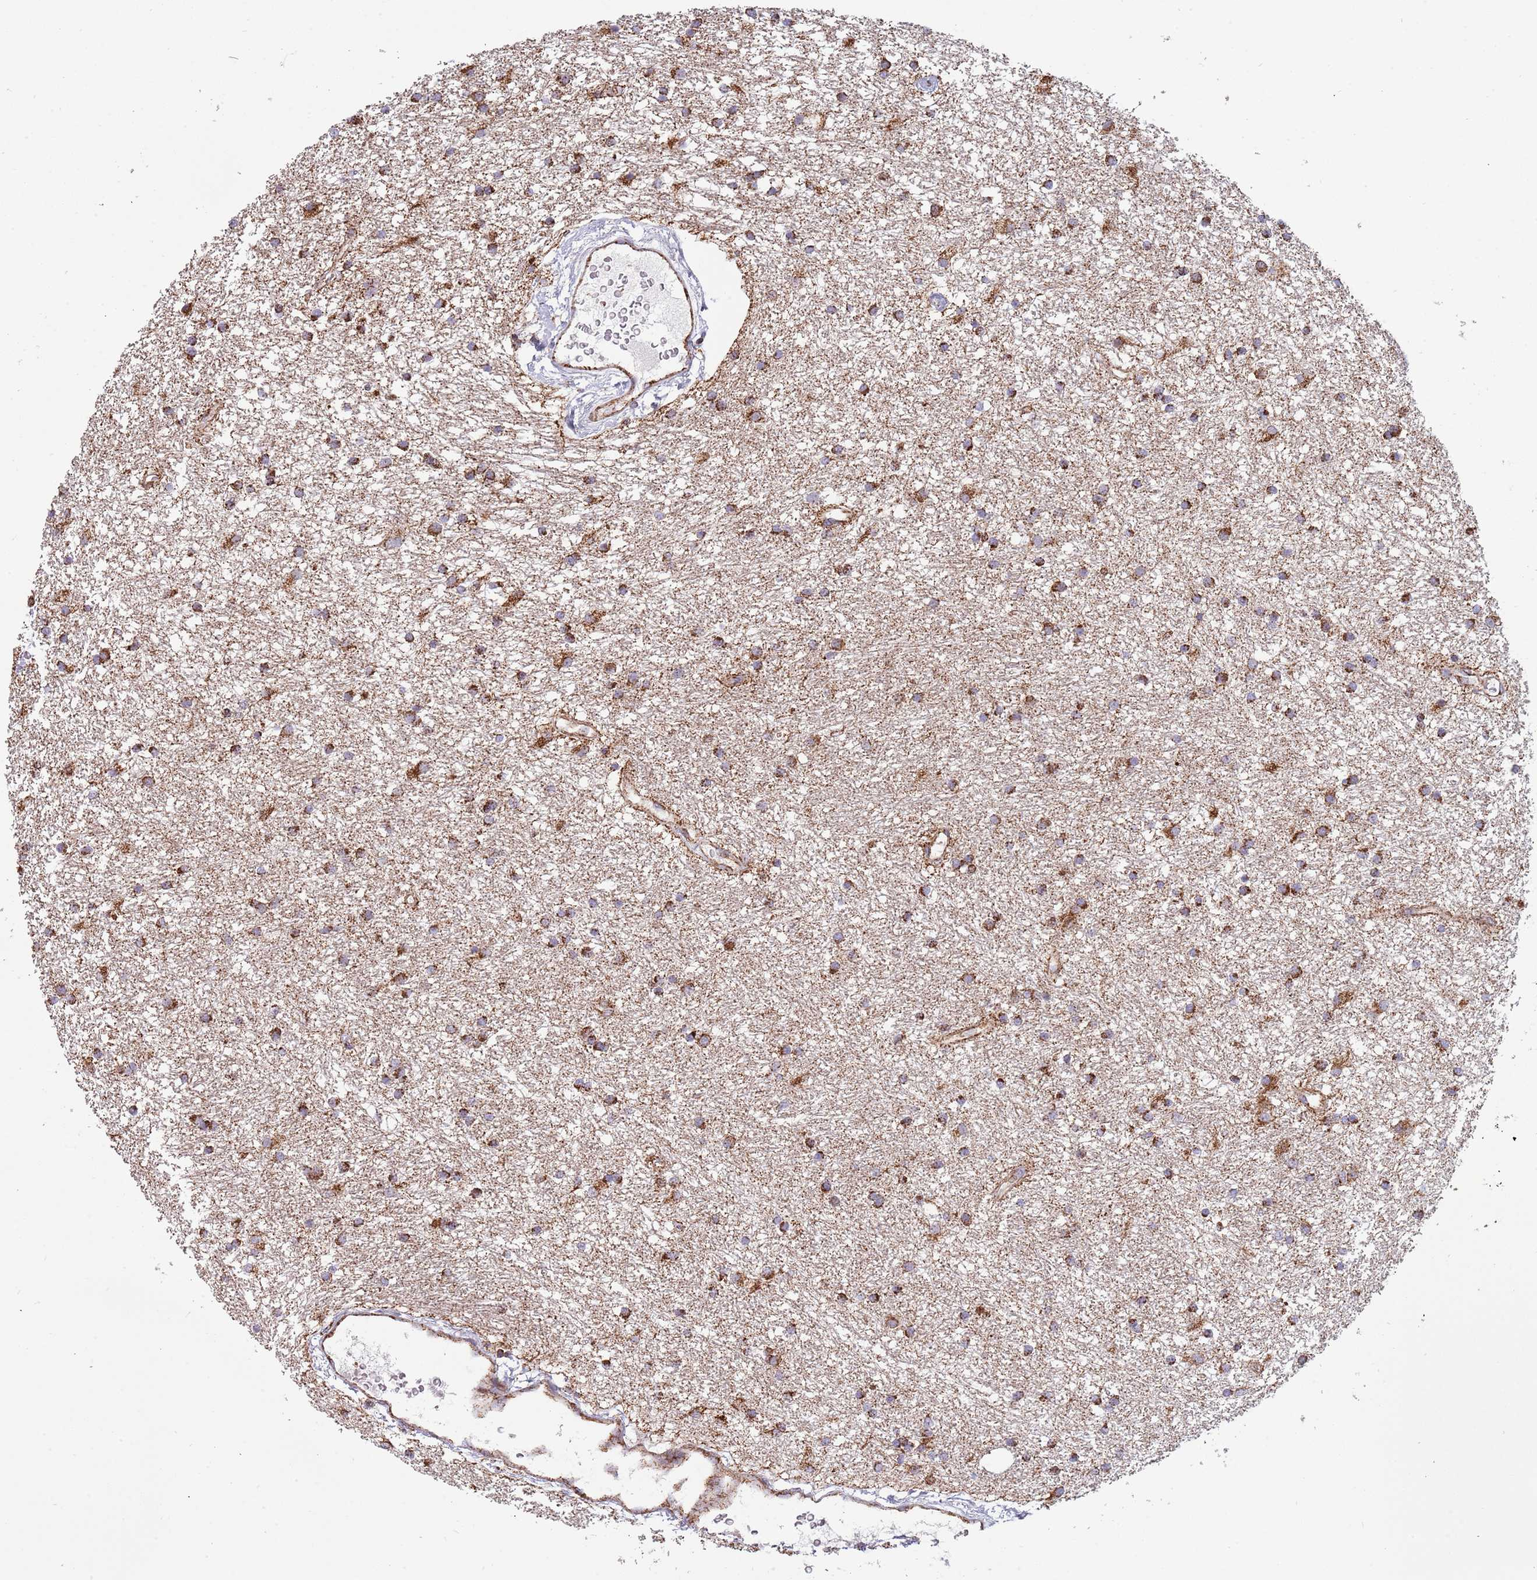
{"staining": {"intensity": "strong", "quantity": ">75%", "location": "cytoplasmic/membranous"}, "tissue": "glioma", "cell_type": "Tumor cells", "image_type": "cancer", "snomed": [{"axis": "morphology", "description": "Glioma, malignant, High grade"}, {"axis": "topography", "description": "Brain"}], "caption": "A photomicrograph showing strong cytoplasmic/membranous expression in about >75% of tumor cells in malignant glioma (high-grade), as visualized by brown immunohistochemical staining.", "gene": "VPS16", "patient": {"sex": "male", "age": 77}}